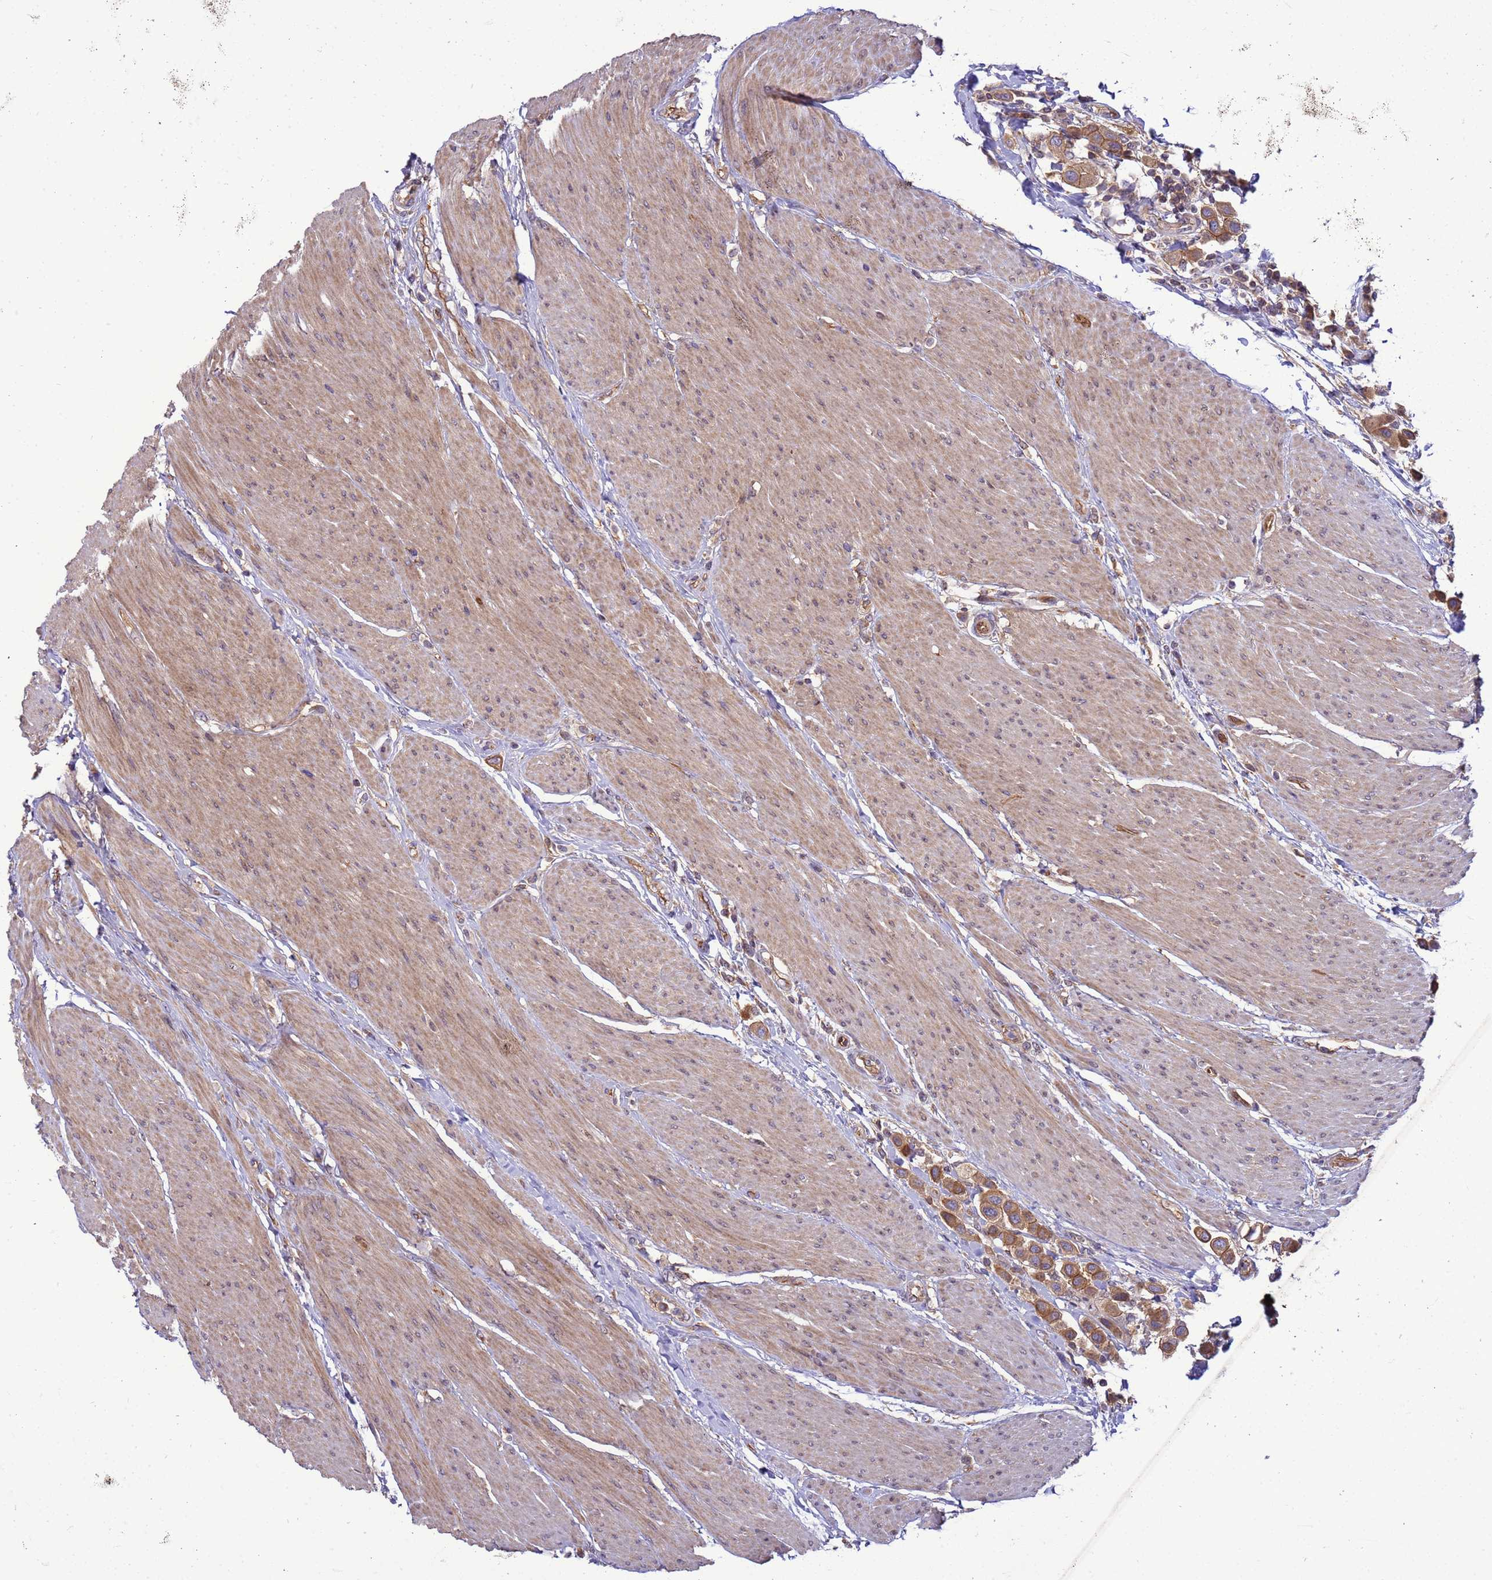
{"staining": {"intensity": "moderate", "quantity": ">75%", "location": "cytoplasmic/membranous"}, "tissue": "urothelial cancer", "cell_type": "Tumor cells", "image_type": "cancer", "snomed": [{"axis": "morphology", "description": "Urothelial carcinoma, High grade"}, {"axis": "topography", "description": "Urinary bladder"}], "caption": "IHC micrograph of neoplastic tissue: urothelial carcinoma (high-grade) stained using immunohistochemistry reveals medium levels of moderate protein expression localized specifically in the cytoplasmic/membranous of tumor cells, appearing as a cytoplasmic/membranous brown color.", "gene": "SMCO3", "patient": {"sex": "male", "age": 50}}